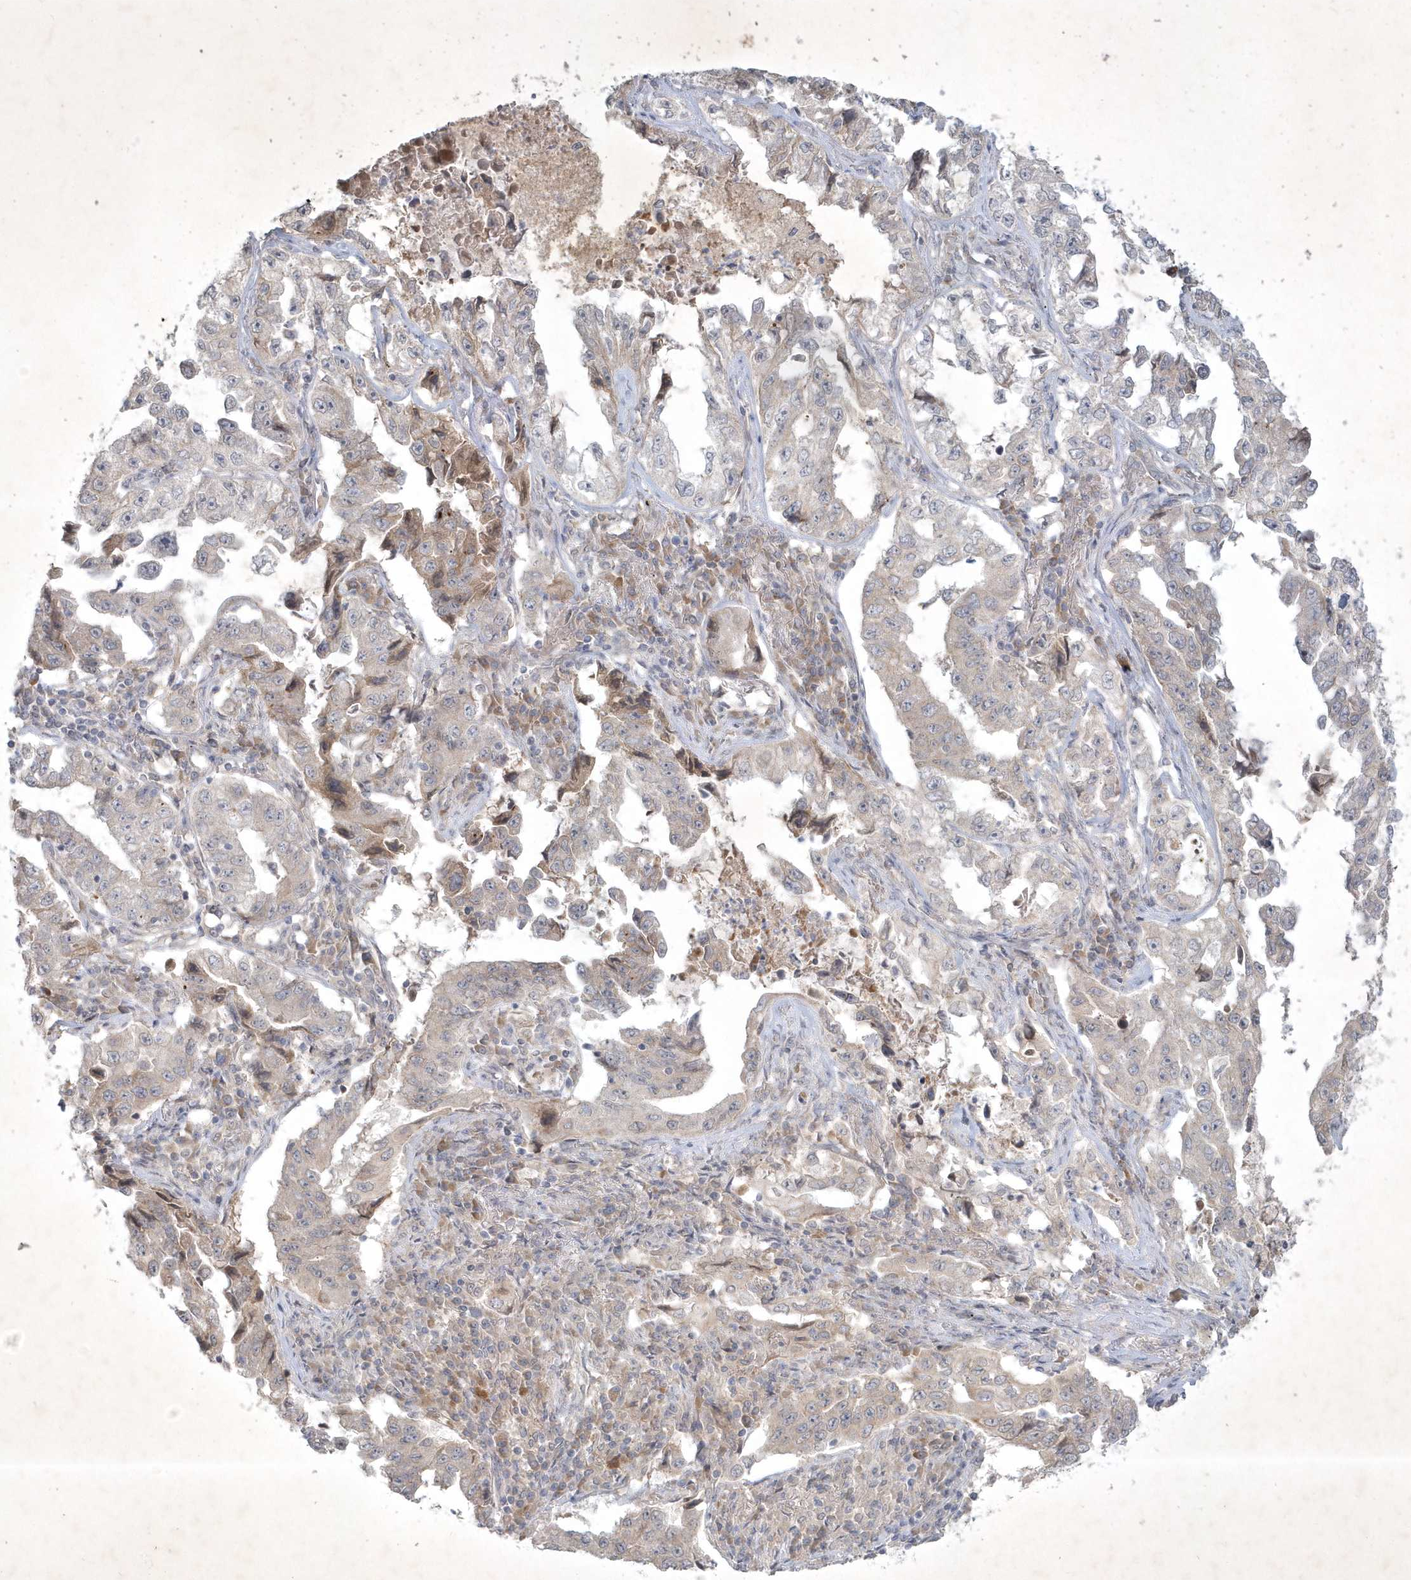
{"staining": {"intensity": "negative", "quantity": "none", "location": "none"}, "tissue": "lung cancer", "cell_type": "Tumor cells", "image_type": "cancer", "snomed": [{"axis": "morphology", "description": "Adenocarcinoma, NOS"}, {"axis": "topography", "description": "Lung"}], "caption": "Micrograph shows no significant protein staining in tumor cells of lung cancer (adenocarcinoma).", "gene": "BOD1", "patient": {"sex": "female", "age": 51}}